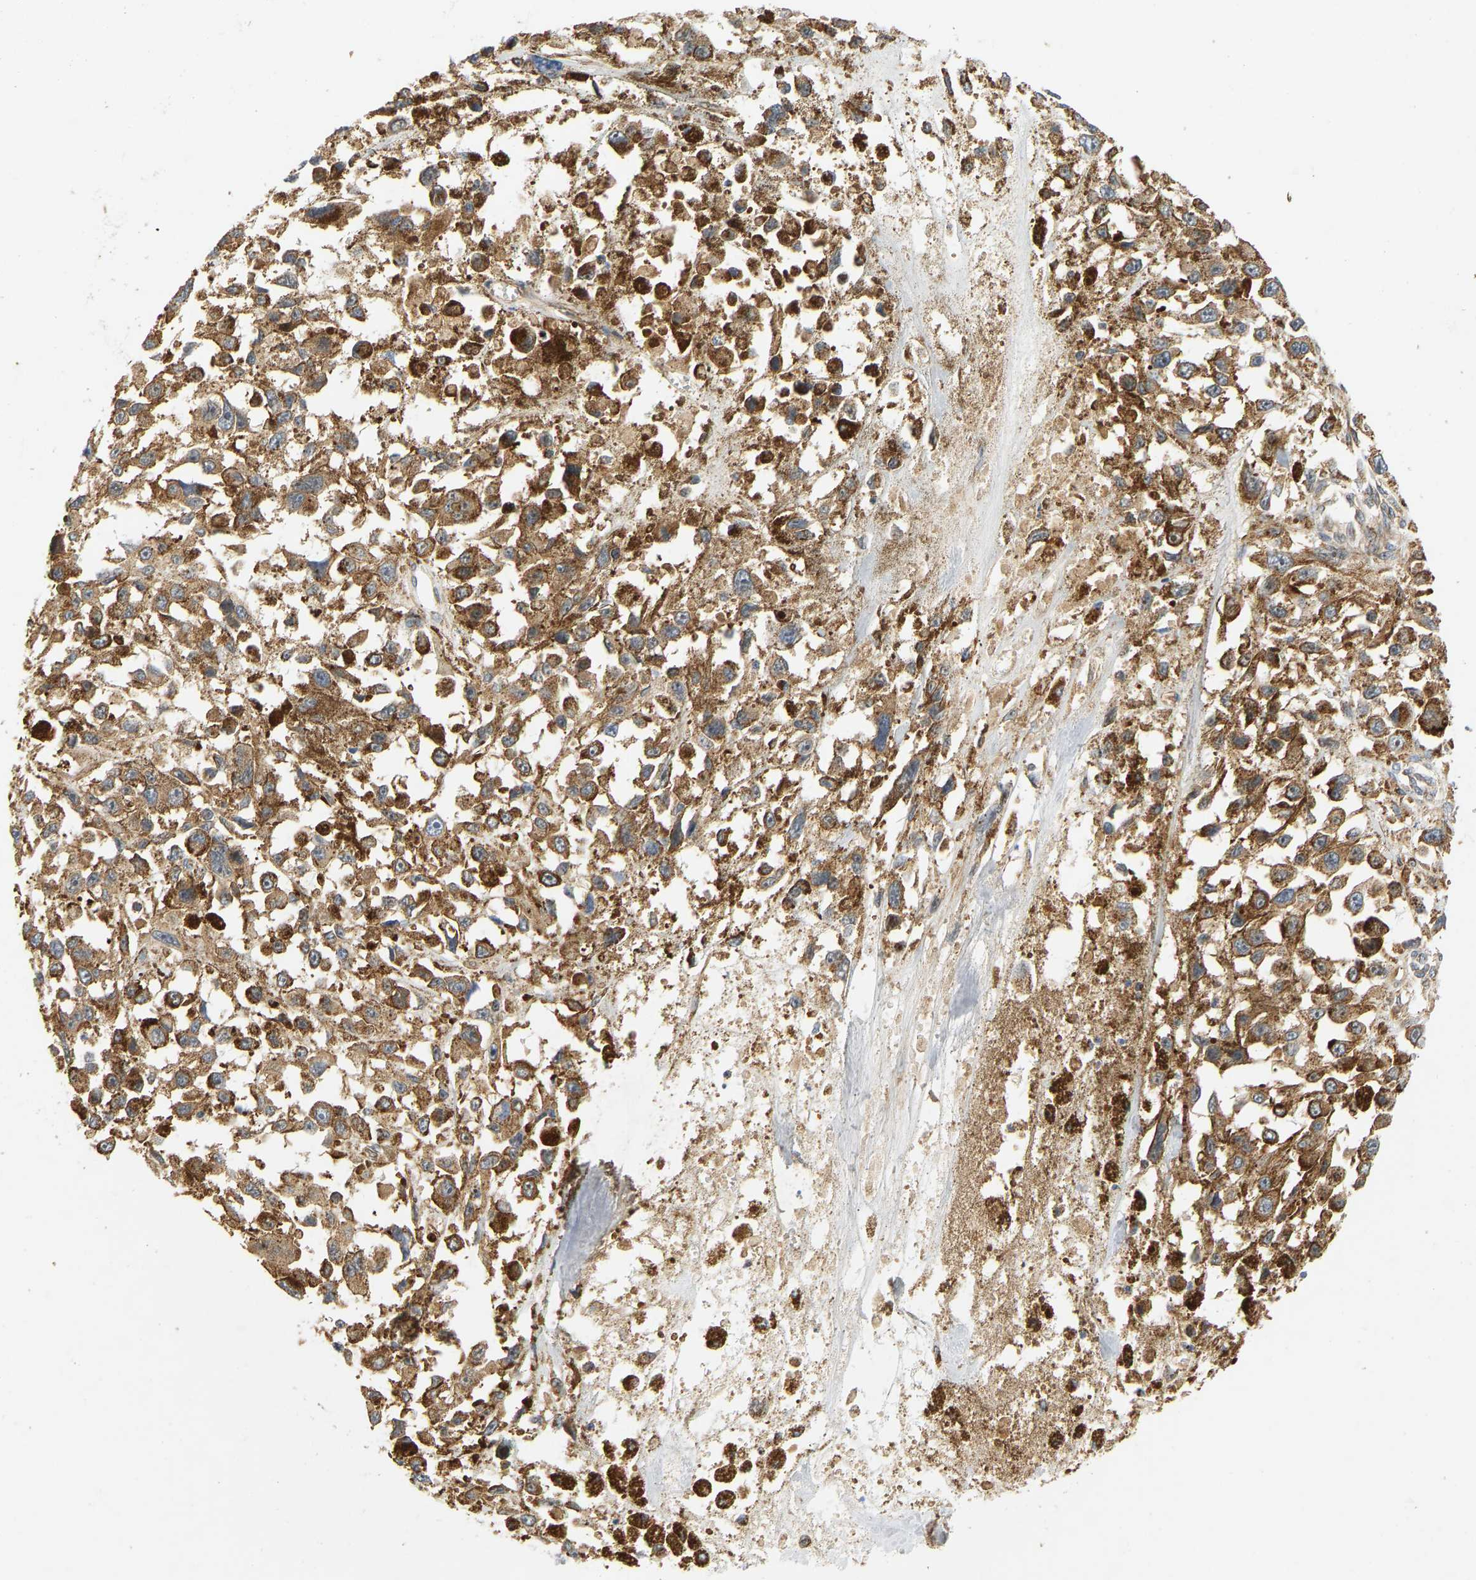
{"staining": {"intensity": "moderate", "quantity": ">75%", "location": "cytoplasmic/membranous"}, "tissue": "melanoma", "cell_type": "Tumor cells", "image_type": "cancer", "snomed": [{"axis": "morphology", "description": "Malignant melanoma, Metastatic site"}, {"axis": "topography", "description": "Lymph node"}], "caption": "This micrograph shows immunohistochemistry staining of malignant melanoma (metastatic site), with medium moderate cytoplasmic/membranous positivity in approximately >75% of tumor cells.", "gene": "RPS14", "patient": {"sex": "male", "age": 59}}